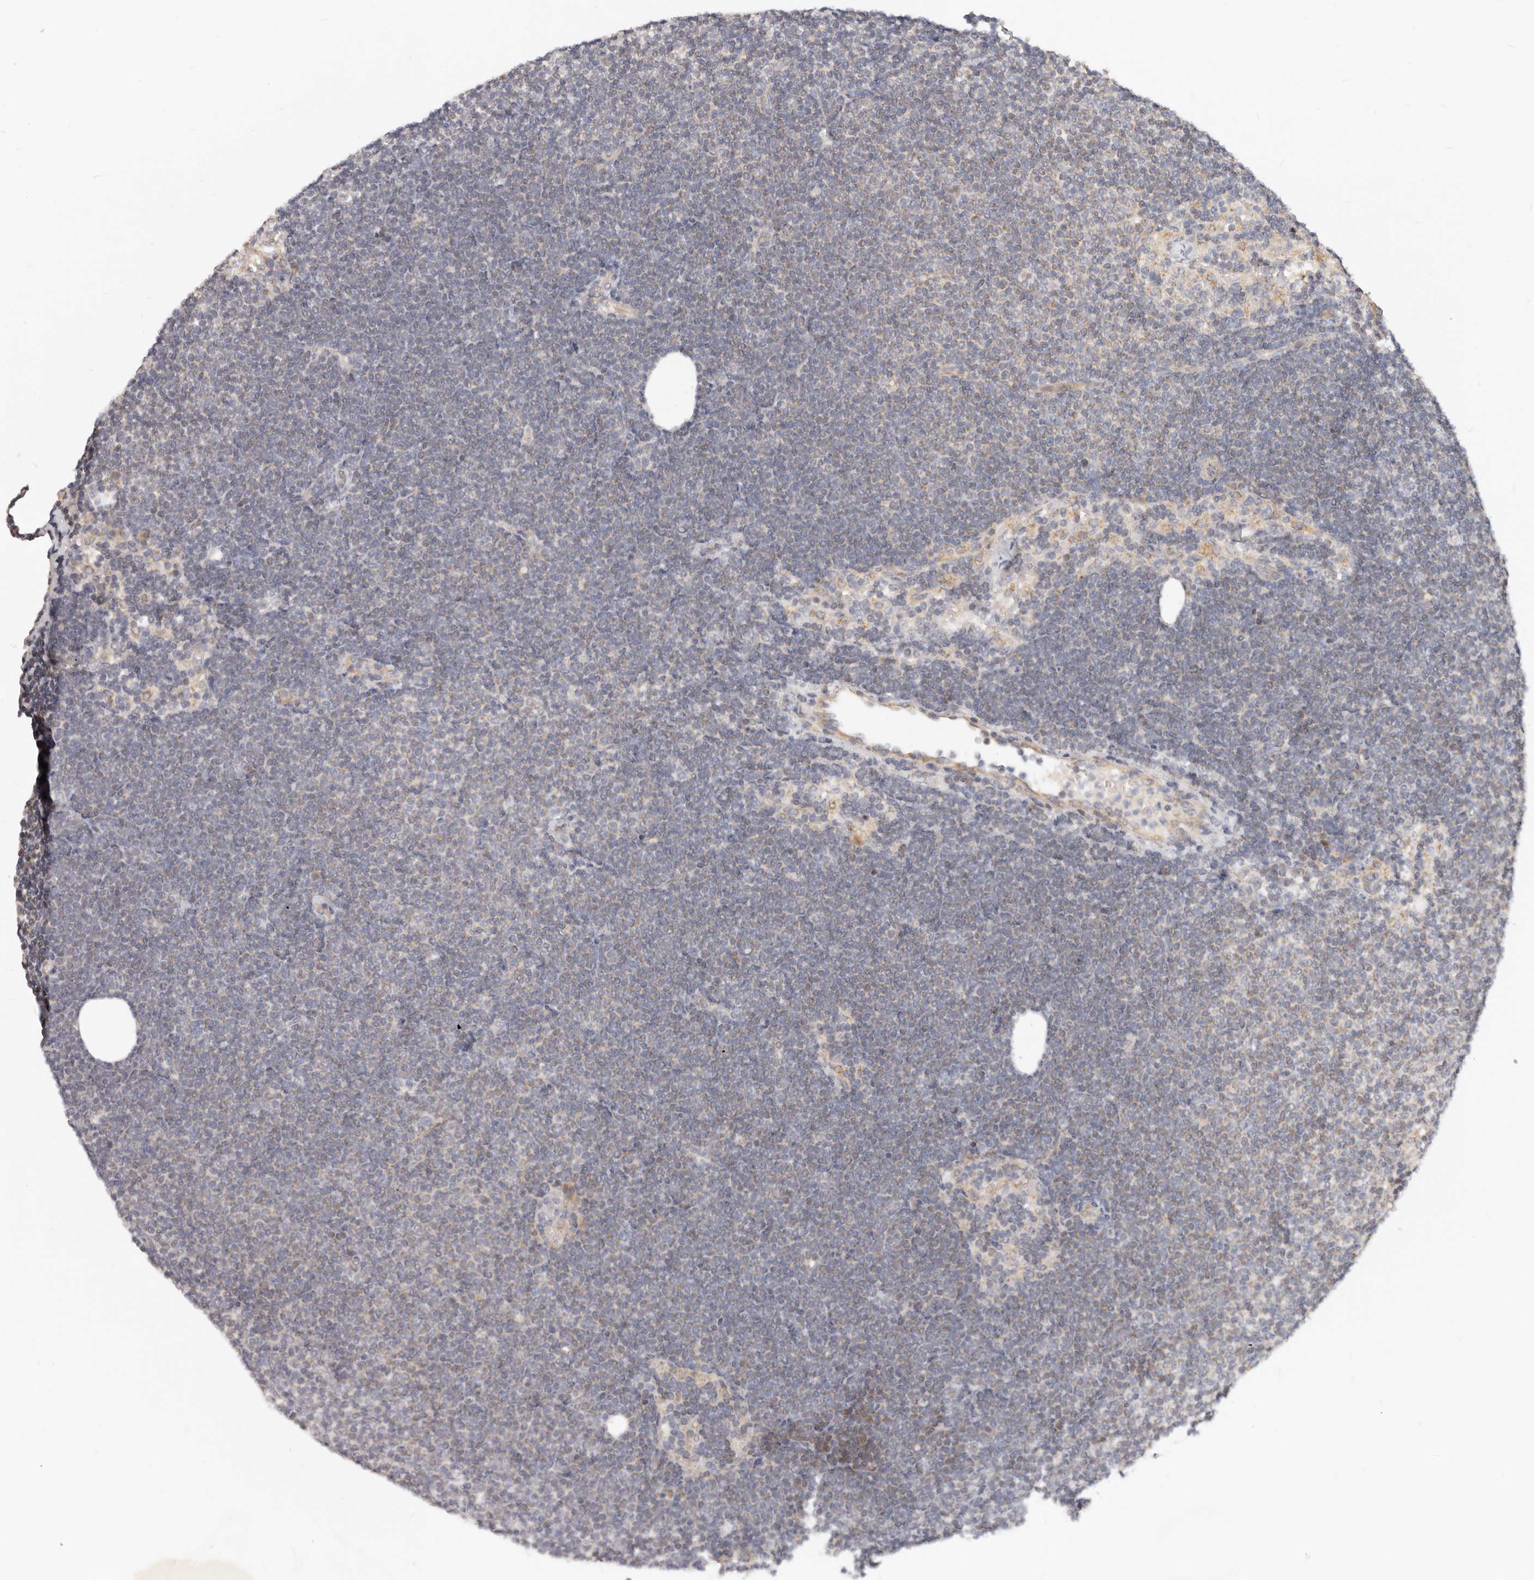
{"staining": {"intensity": "negative", "quantity": "none", "location": "none"}, "tissue": "lymphoma", "cell_type": "Tumor cells", "image_type": "cancer", "snomed": [{"axis": "morphology", "description": "Malignant lymphoma, non-Hodgkin's type, Low grade"}, {"axis": "topography", "description": "Lymph node"}], "caption": "This is an IHC histopathology image of human malignant lymphoma, non-Hodgkin's type (low-grade). There is no staining in tumor cells.", "gene": "TFB2M", "patient": {"sex": "female", "age": 53}}